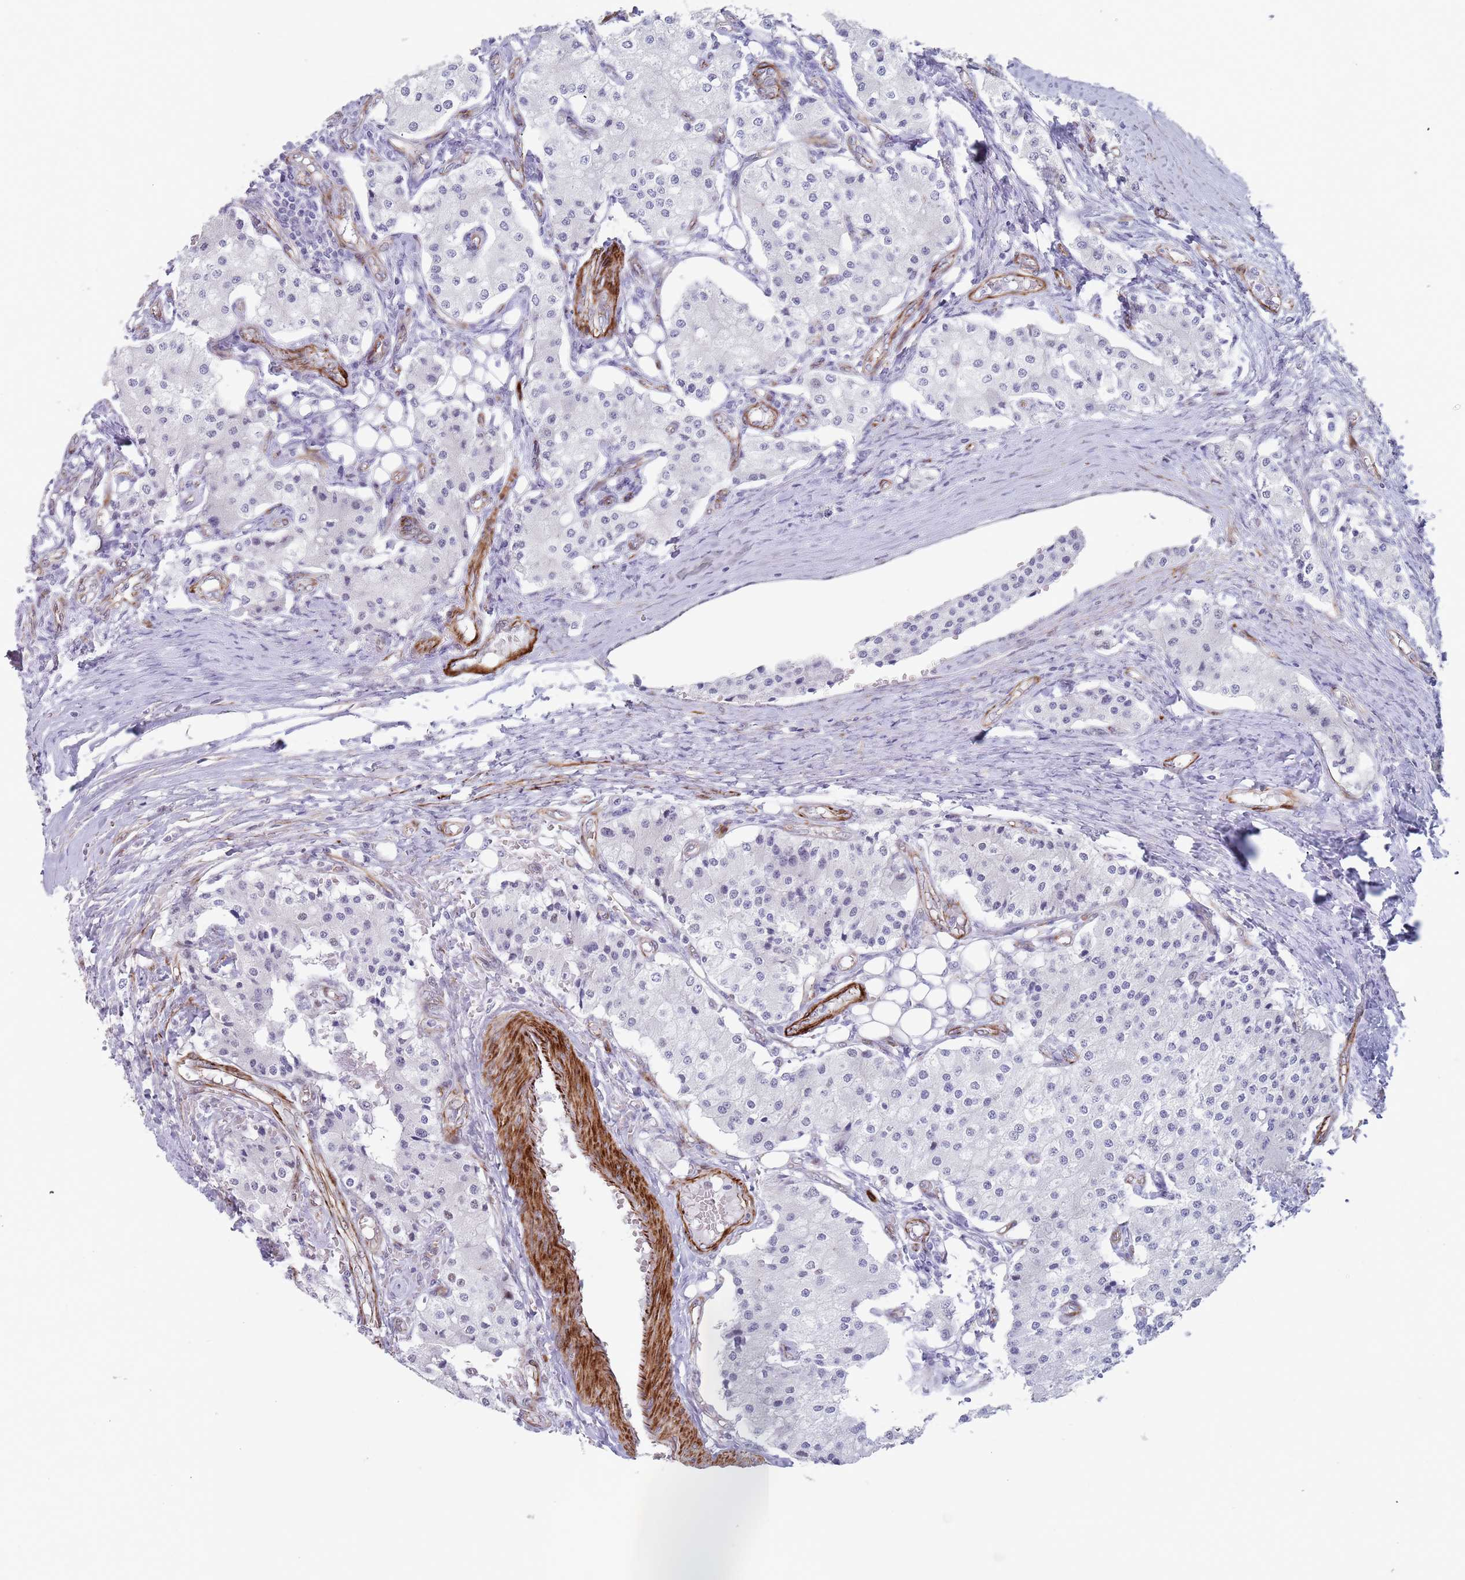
{"staining": {"intensity": "negative", "quantity": "none", "location": "none"}, "tissue": "carcinoid", "cell_type": "Tumor cells", "image_type": "cancer", "snomed": [{"axis": "morphology", "description": "Carcinoid, malignant, NOS"}, {"axis": "topography", "description": "Colon"}], "caption": "Carcinoid (malignant) was stained to show a protein in brown. There is no significant positivity in tumor cells. Nuclei are stained in blue.", "gene": "OR5A2", "patient": {"sex": "female", "age": 52}}